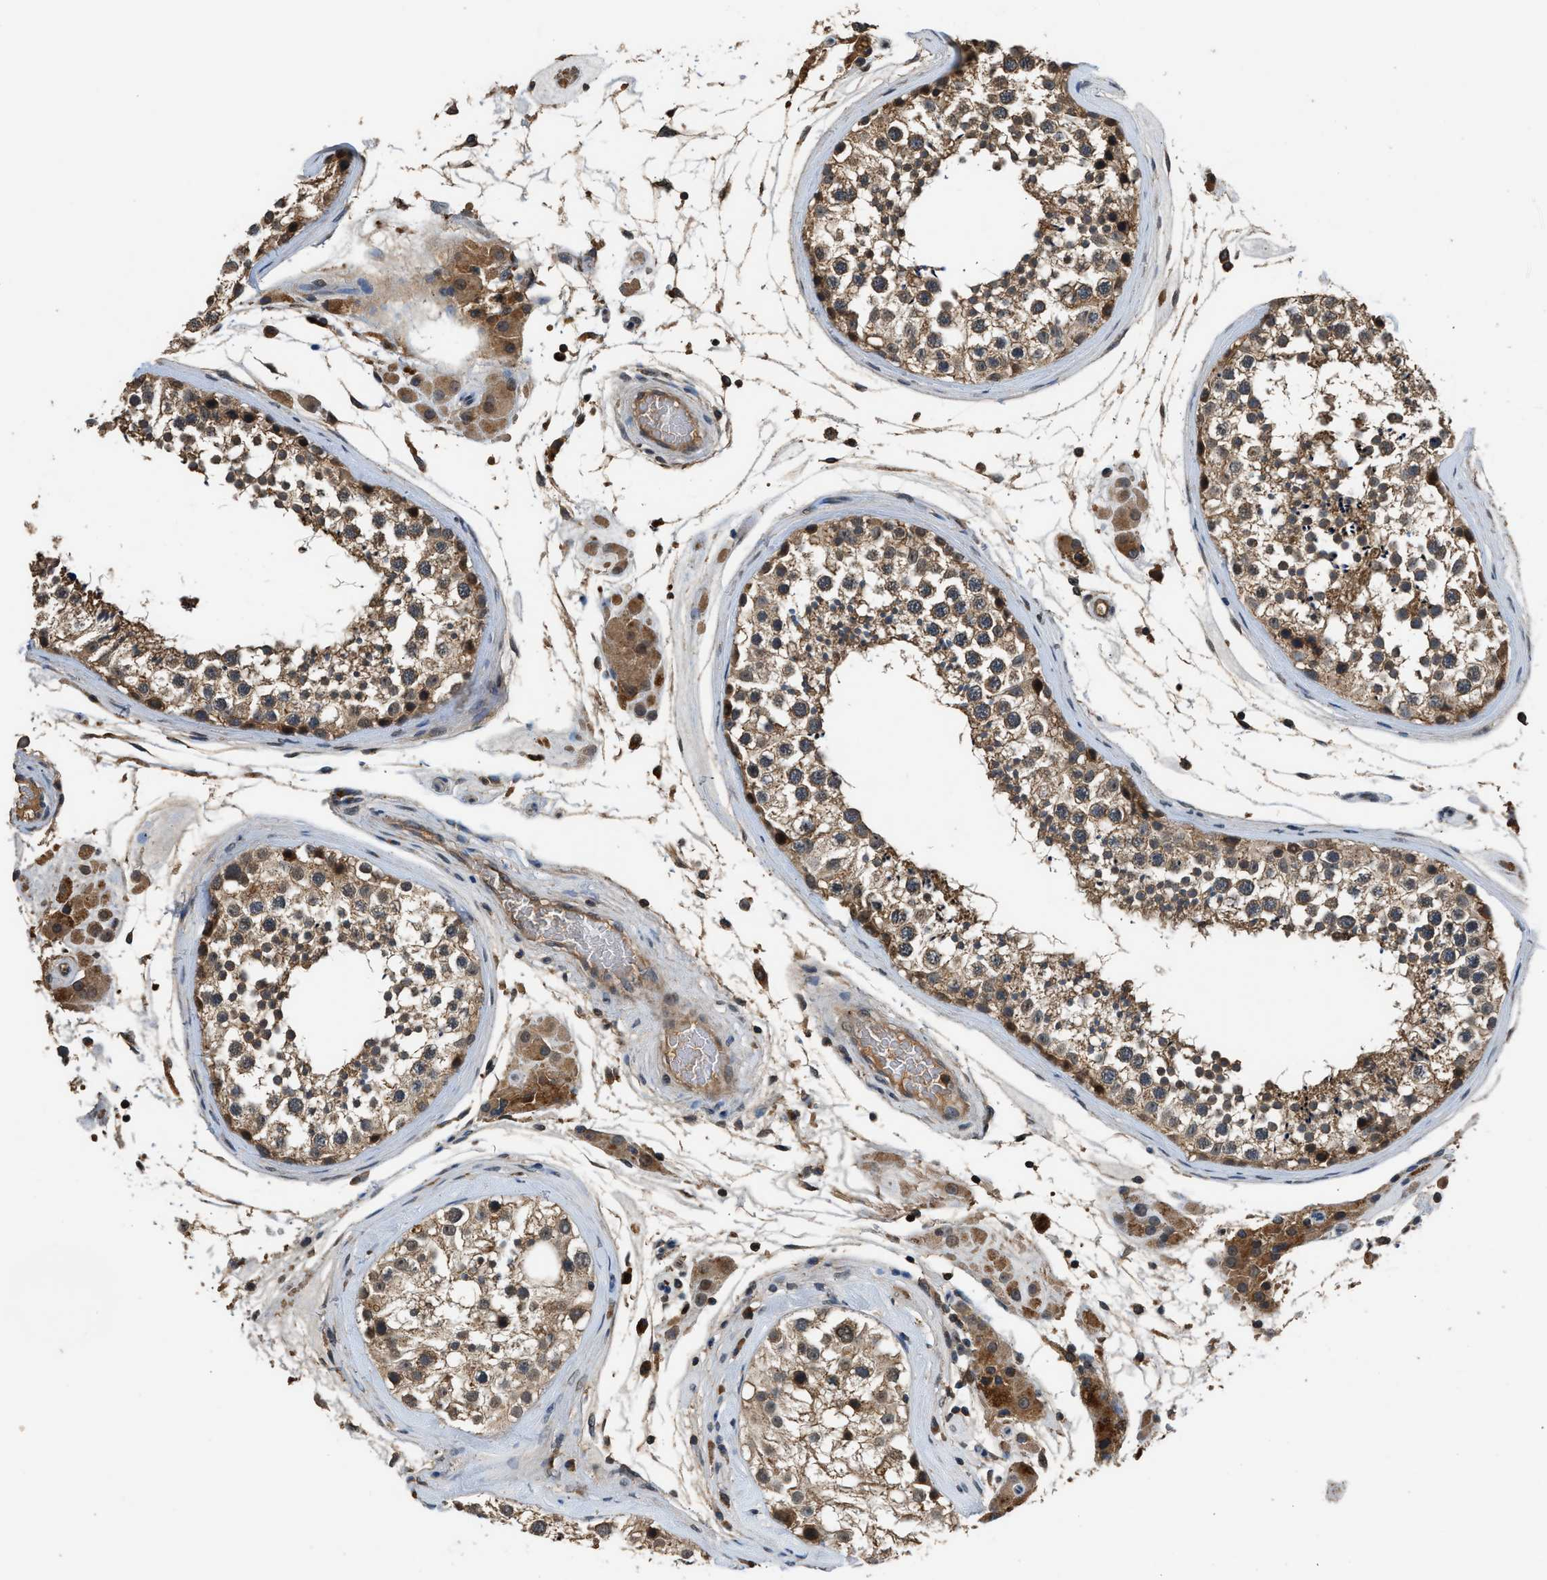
{"staining": {"intensity": "moderate", "quantity": ">75%", "location": "cytoplasmic/membranous"}, "tissue": "testis", "cell_type": "Cells in seminiferous ducts", "image_type": "normal", "snomed": [{"axis": "morphology", "description": "Normal tissue, NOS"}, {"axis": "topography", "description": "Testis"}], "caption": "Immunohistochemical staining of normal human testis displays moderate cytoplasmic/membranous protein positivity in approximately >75% of cells in seminiferous ducts. (IHC, brightfield microscopy, high magnification).", "gene": "SLC15A4", "patient": {"sex": "male", "age": 46}}